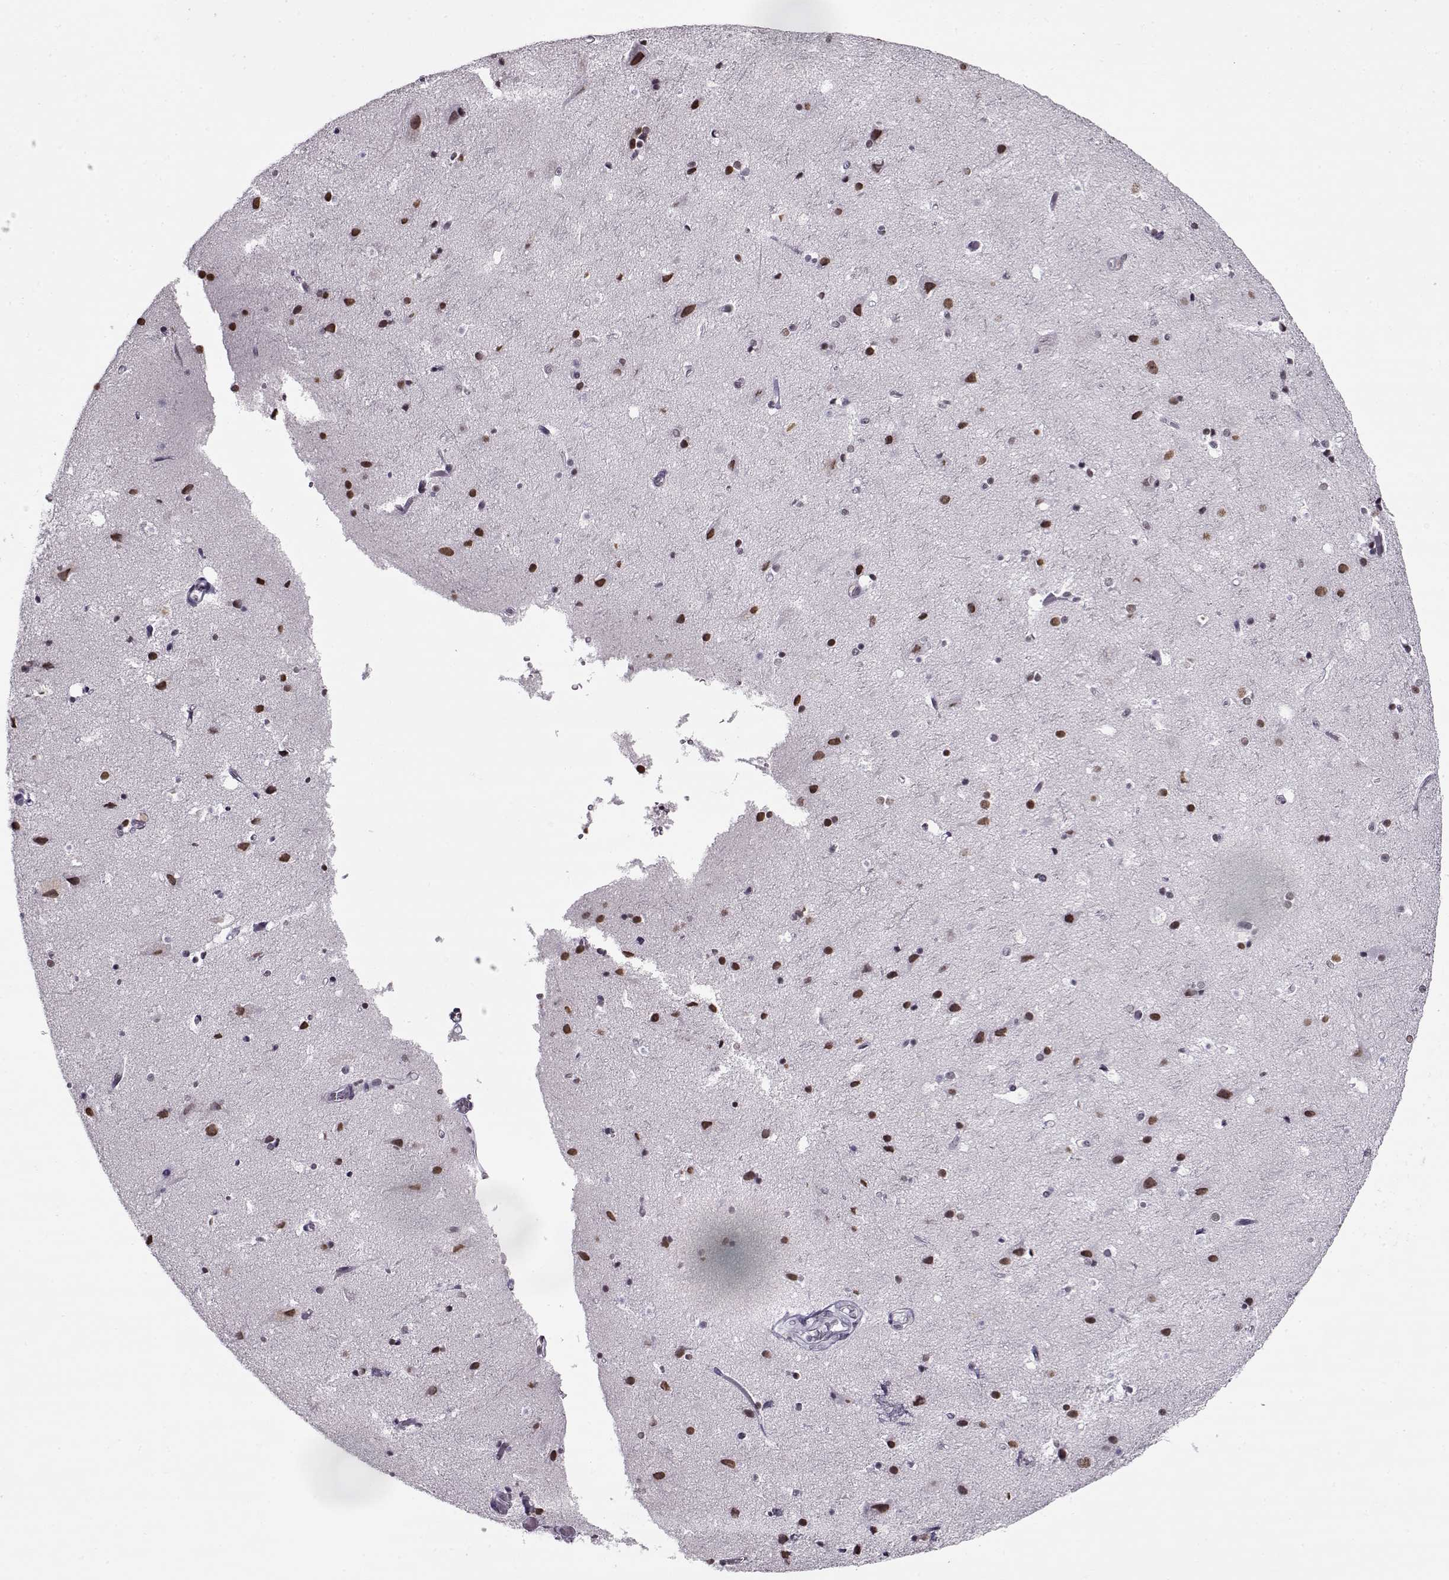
{"staining": {"intensity": "negative", "quantity": "none", "location": "none"}, "tissue": "cerebral cortex", "cell_type": "Endothelial cells", "image_type": "normal", "snomed": [{"axis": "morphology", "description": "Normal tissue, NOS"}, {"axis": "topography", "description": "Cerebral cortex"}], "caption": "Endothelial cells show no significant protein positivity in unremarkable cerebral cortex.", "gene": "PRMT8", "patient": {"sex": "female", "age": 52}}